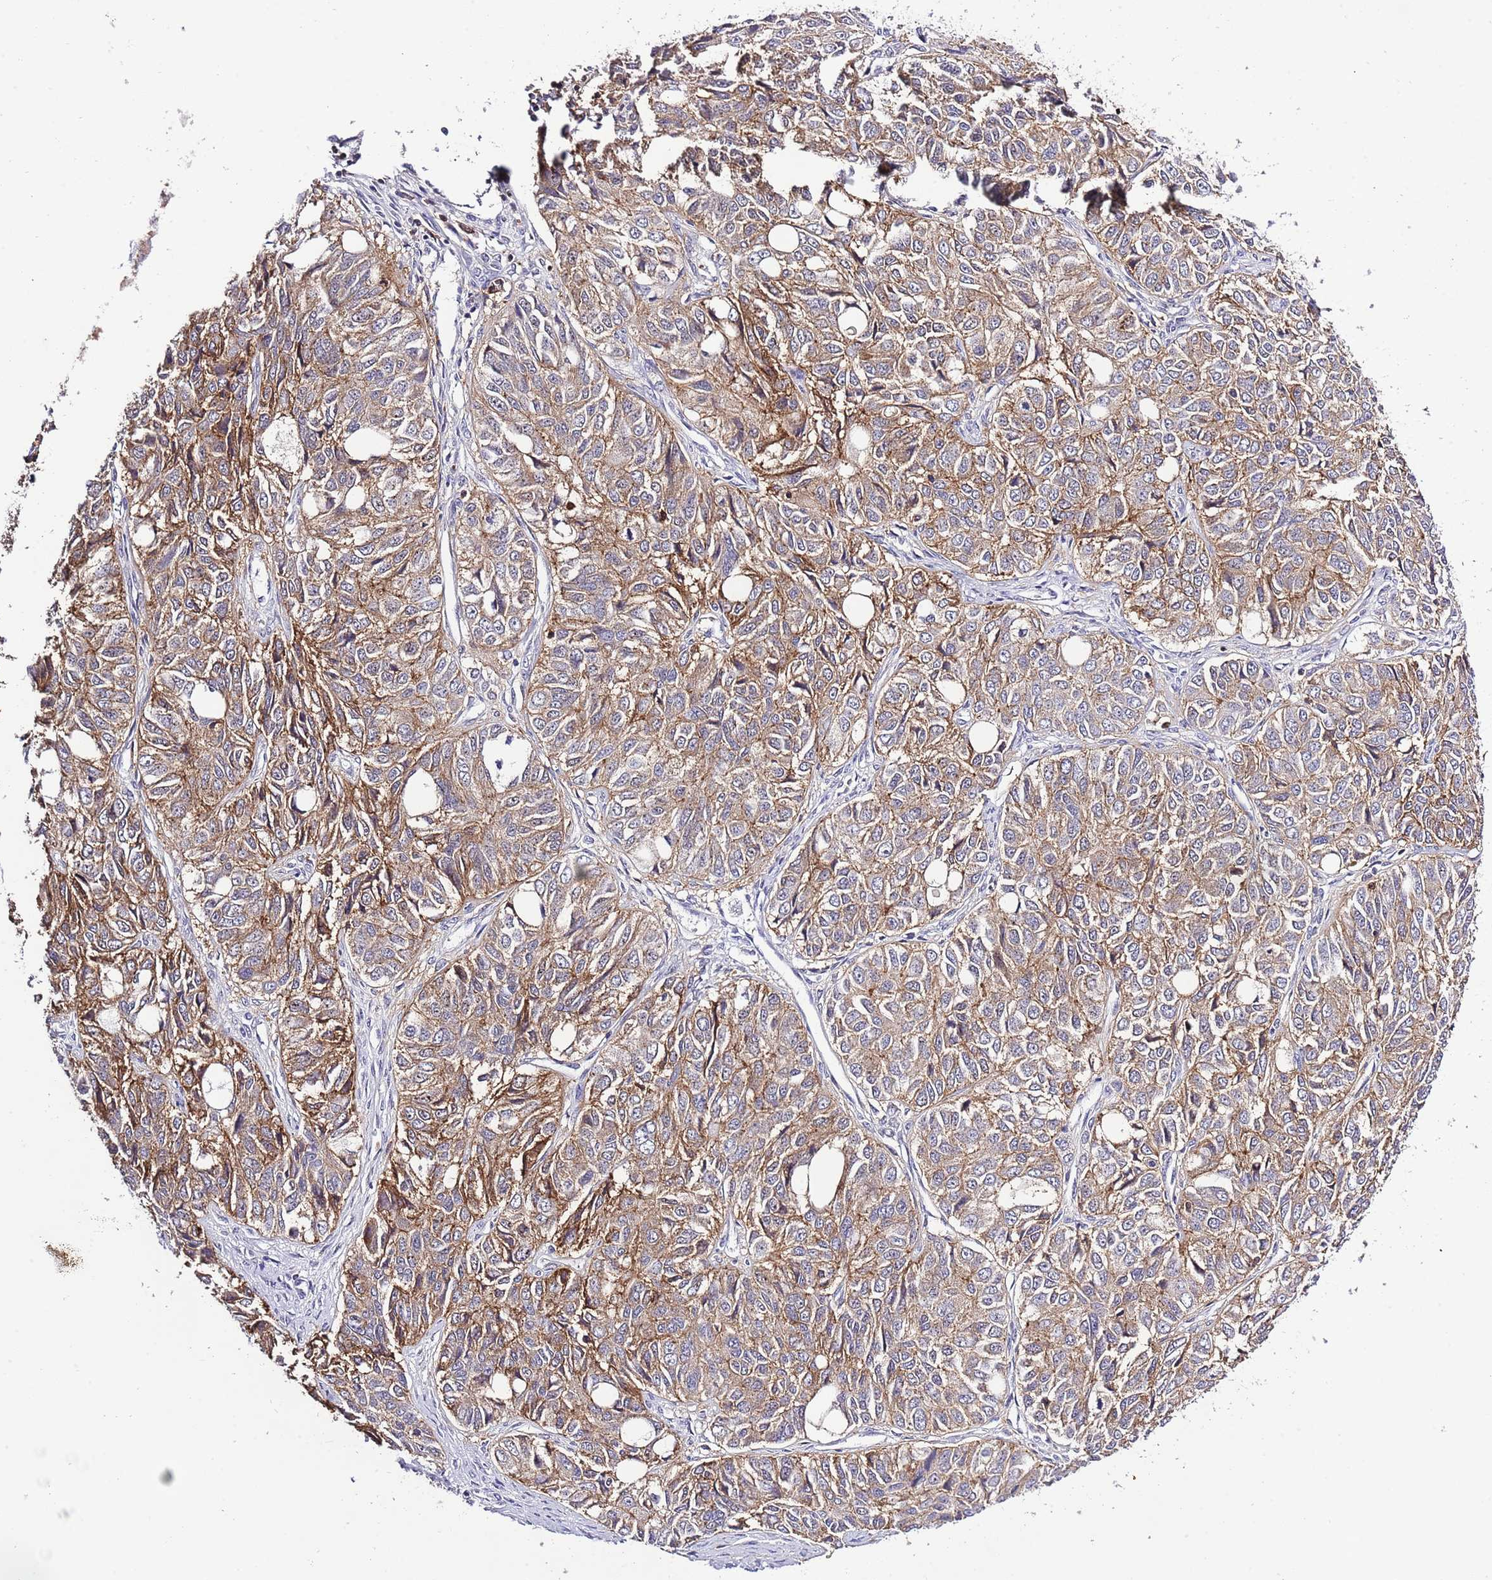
{"staining": {"intensity": "moderate", "quantity": ">75%", "location": "cytoplasmic/membranous"}, "tissue": "ovarian cancer", "cell_type": "Tumor cells", "image_type": "cancer", "snomed": [{"axis": "morphology", "description": "Carcinoma, endometroid"}, {"axis": "topography", "description": "Ovary"}], "caption": "Immunohistochemistry image of neoplastic tissue: ovarian cancer stained using immunohistochemistry (IHC) exhibits medium levels of moderate protein expression localized specifically in the cytoplasmic/membranous of tumor cells, appearing as a cytoplasmic/membranous brown color.", "gene": "EFHD1", "patient": {"sex": "female", "age": 51}}